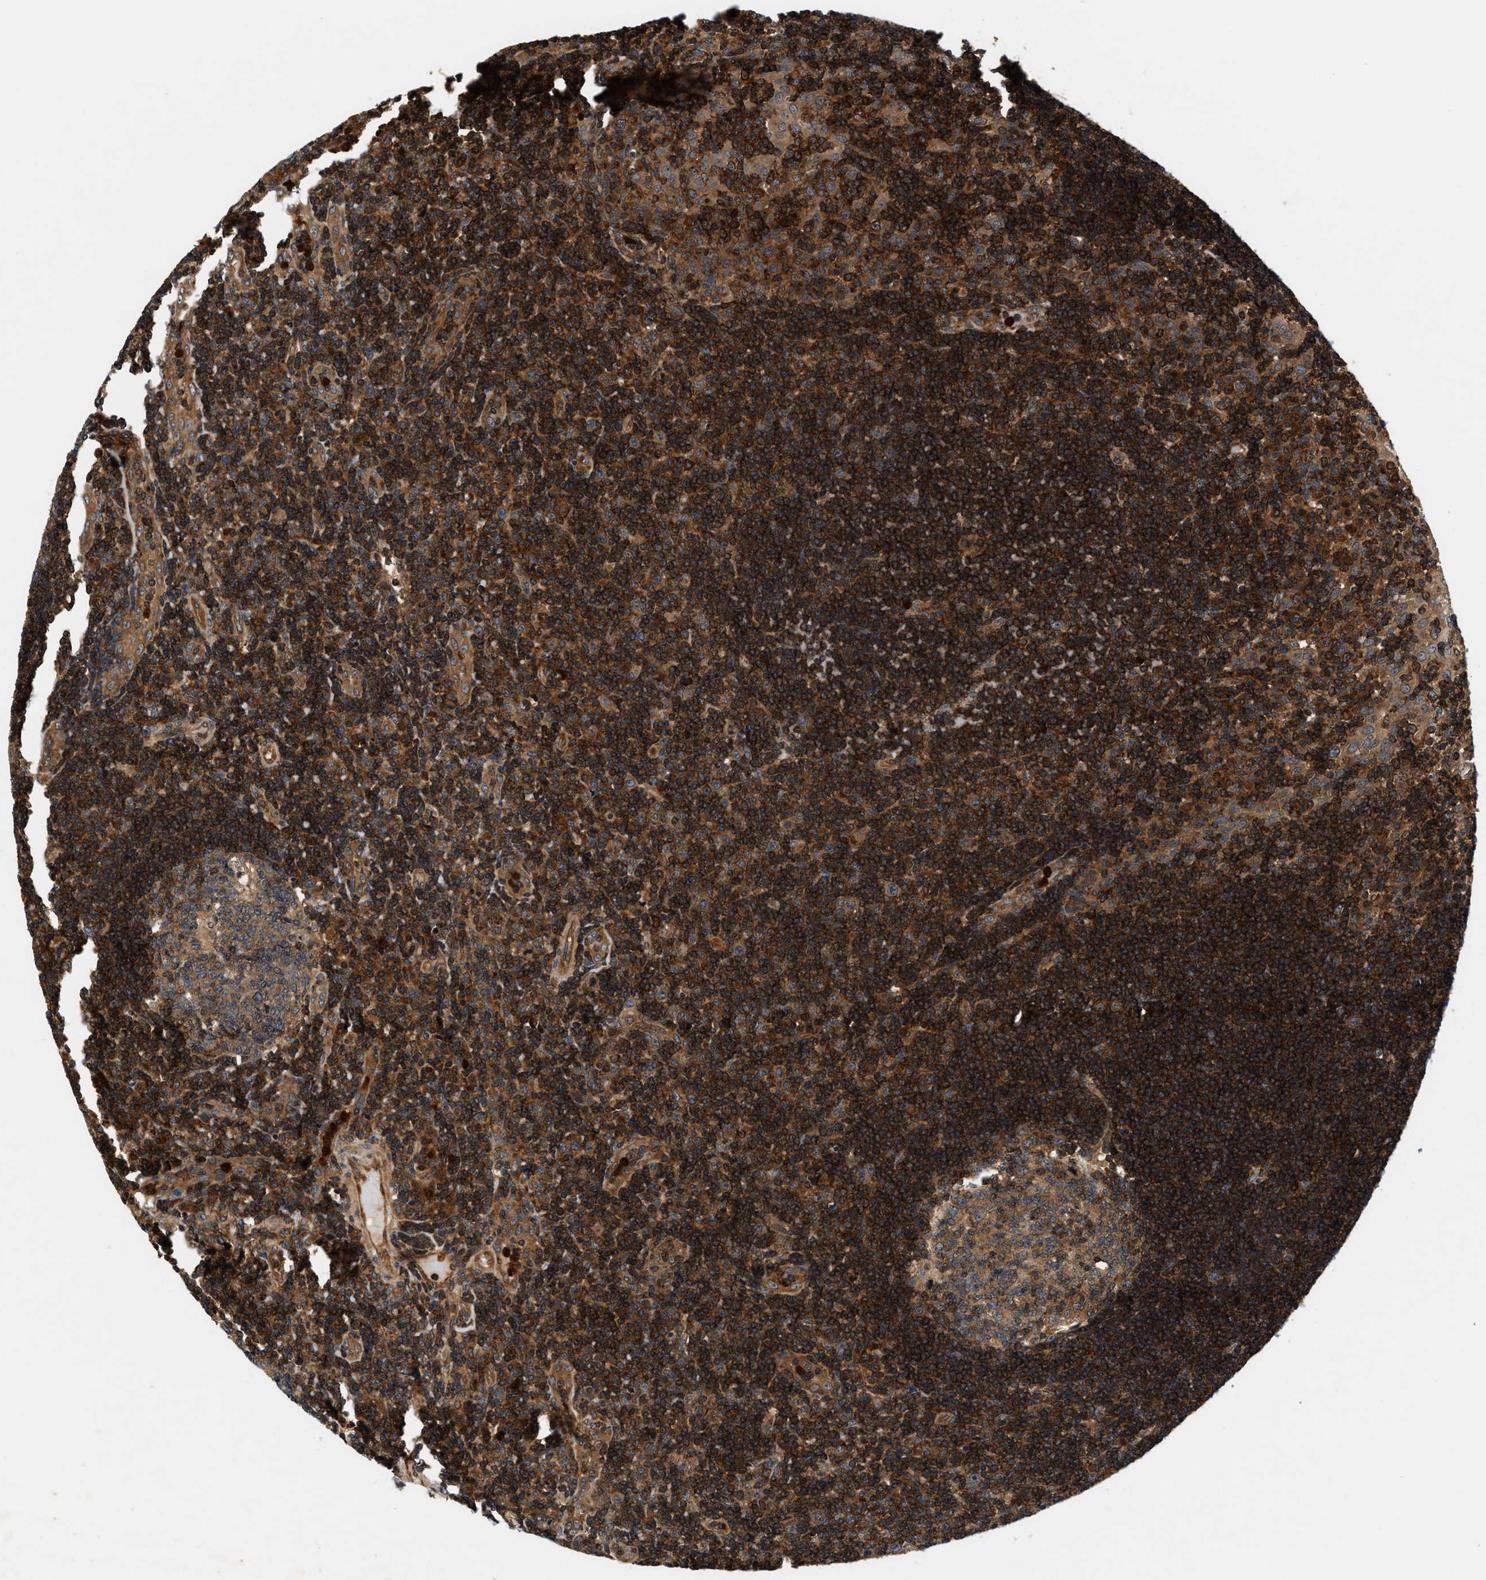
{"staining": {"intensity": "moderate", "quantity": ">75%", "location": "cytoplasmic/membranous"}, "tissue": "tonsil", "cell_type": "Germinal center cells", "image_type": "normal", "snomed": [{"axis": "morphology", "description": "Normal tissue, NOS"}, {"axis": "topography", "description": "Tonsil"}], "caption": "Immunohistochemistry histopathology image of normal tonsil stained for a protein (brown), which displays medium levels of moderate cytoplasmic/membranous staining in approximately >75% of germinal center cells.", "gene": "SAMD9", "patient": {"sex": "female", "age": 40}}